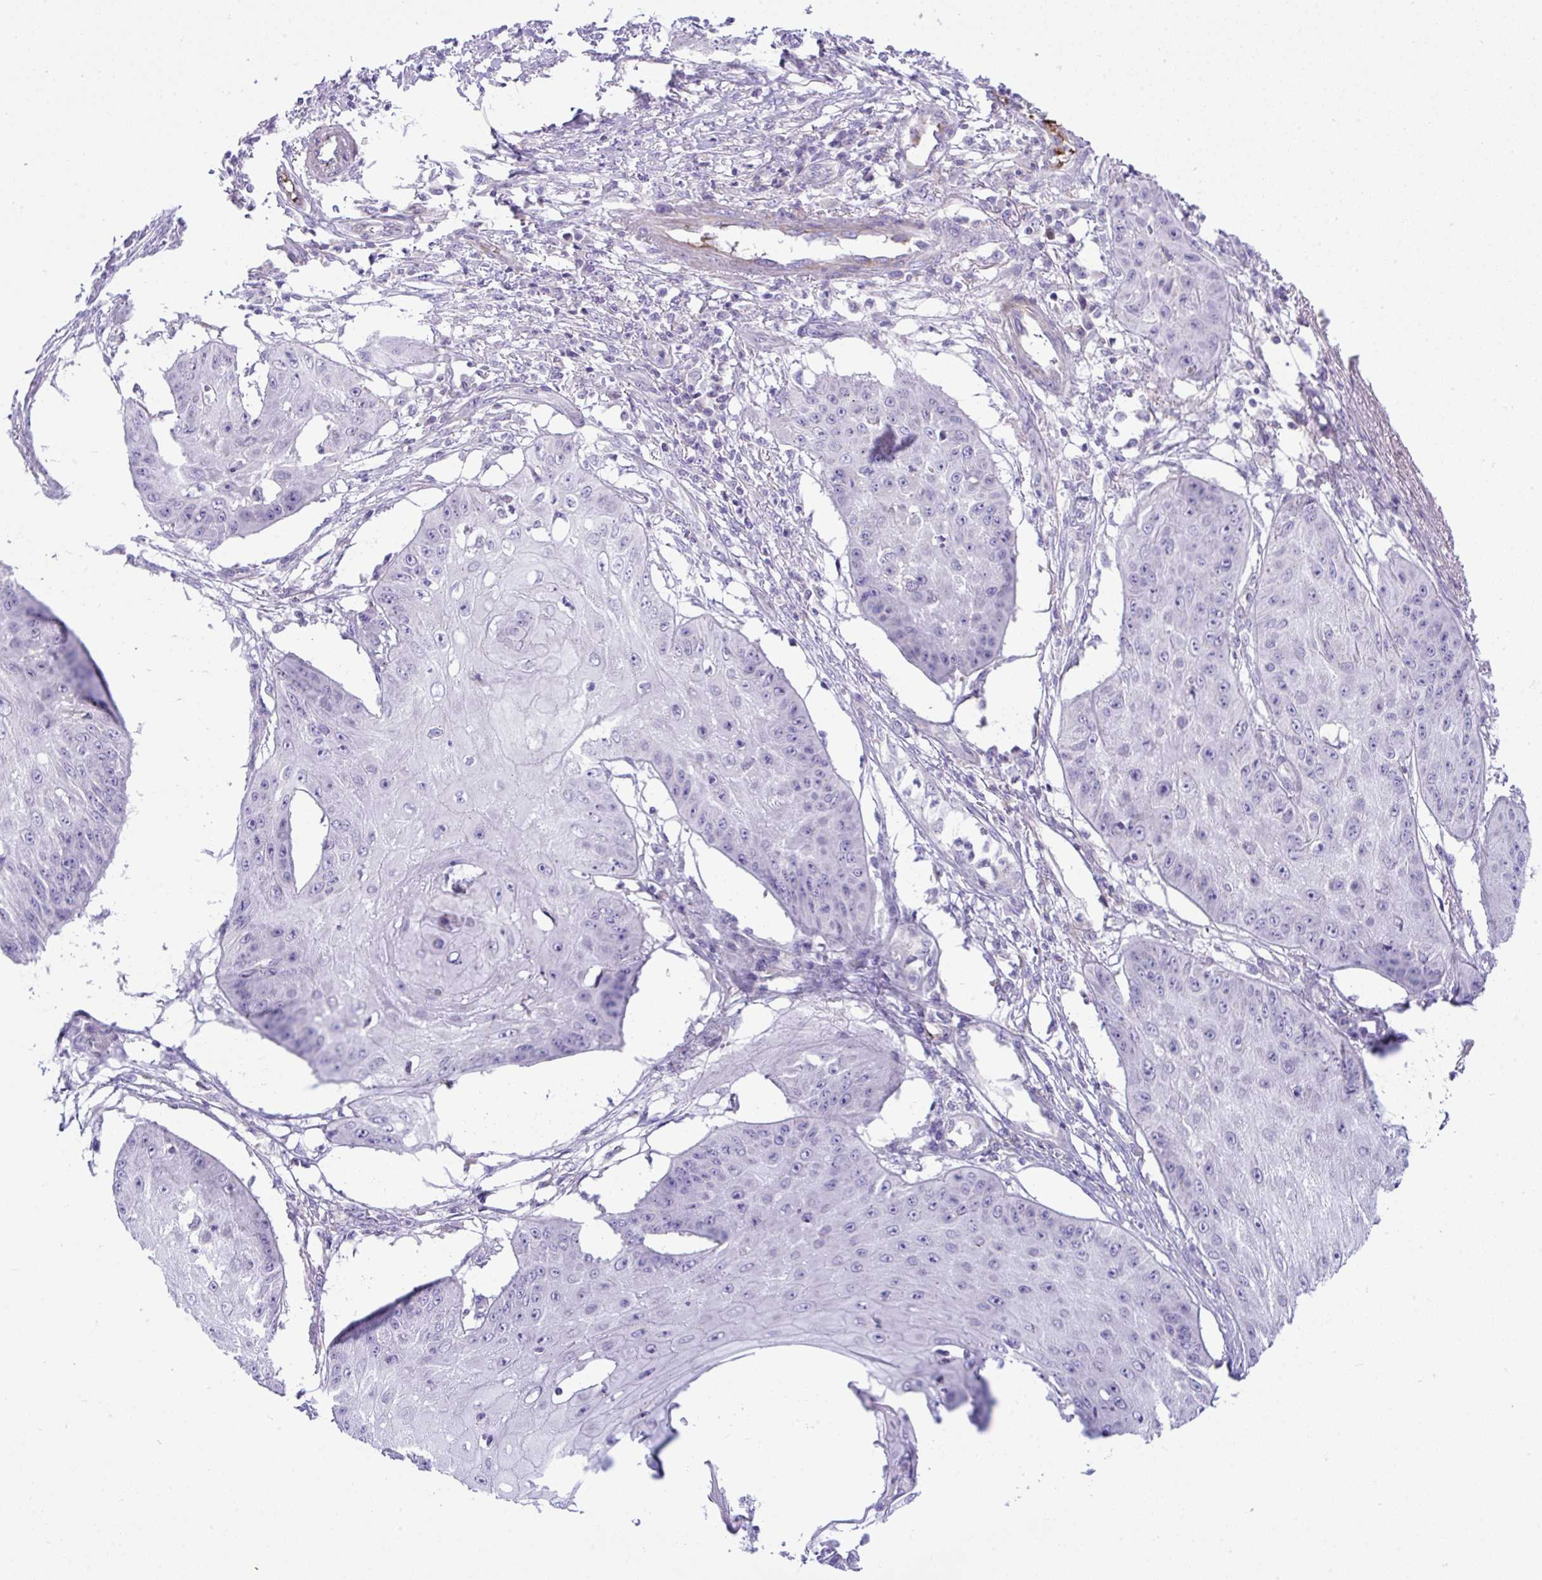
{"staining": {"intensity": "negative", "quantity": "none", "location": "none"}, "tissue": "skin cancer", "cell_type": "Tumor cells", "image_type": "cancer", "snomed": [{"axis": "morphology", "description": "Squamous cell carcinoma, NOS"}, {"axis": "topography", "description": "Skin"}], "caption": "Protein analysis of skin squamous cell carcinoma exhibits no significant positivity in tumor cells.", "gene": "PLA2G12B", "patient": {"sex": "male", "age": 70}}